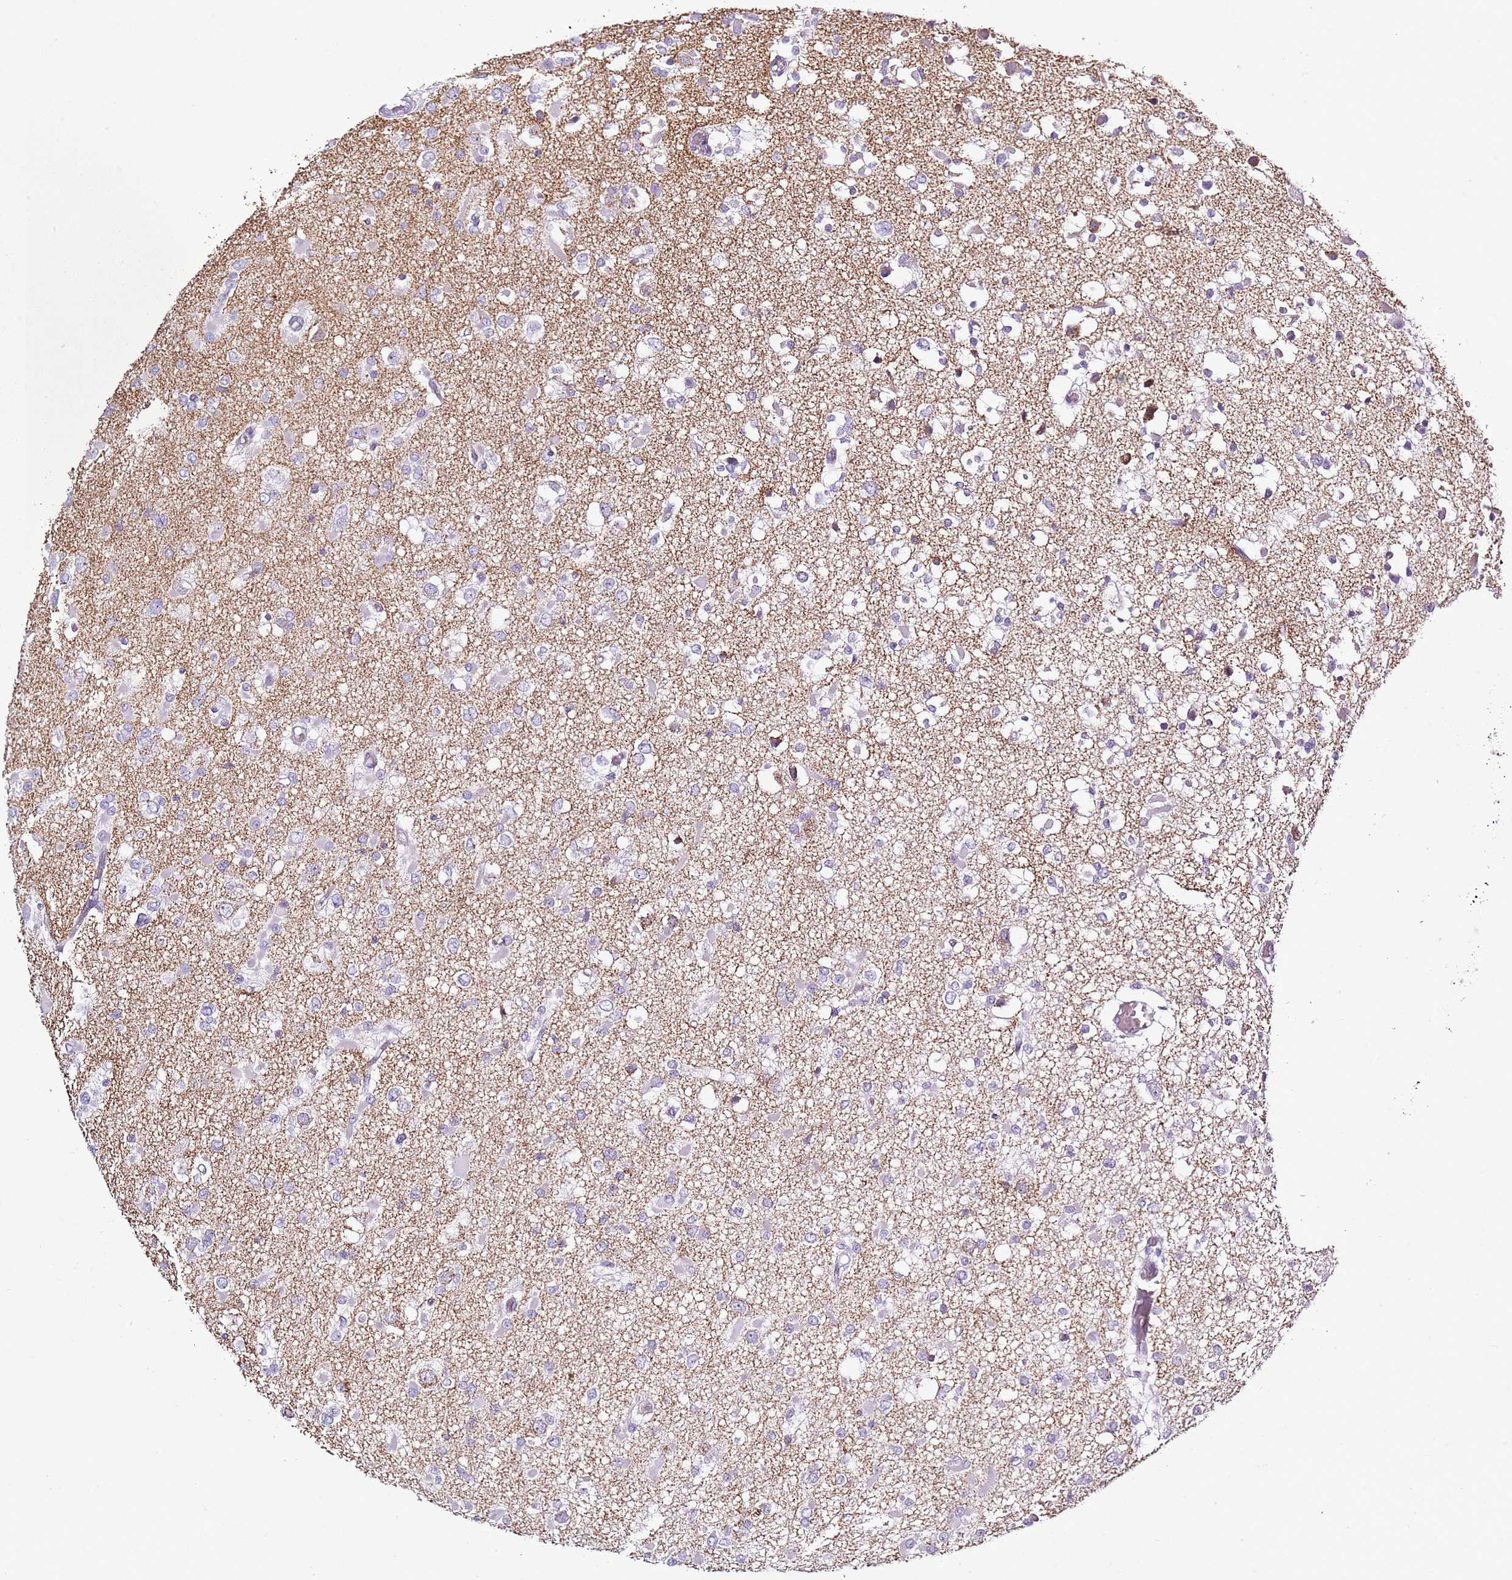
{"staining": {"intensity": "negative", "quantity": "none", "location": "none"}, "tissue": "glioma", "cell_type": "Tumor cells", "image_type": "cancer", "snomed": [{"axis": "morphology", "description": "Glioma, malignant, Low grade"}, {"axis": "topography", "description": "Brain"}], "caption": "Photomicrograph shows no protein positivity in tumor cells of low-grade glioma (malignant) tissue. The staining was performed using DAB to visualize the protein expression in brown, while the nuclei were stained in blue with hematoxylin (Magnification: 20x).", "gene": "SLC23A1", "patient": {"sex": "female", "age": 22}}